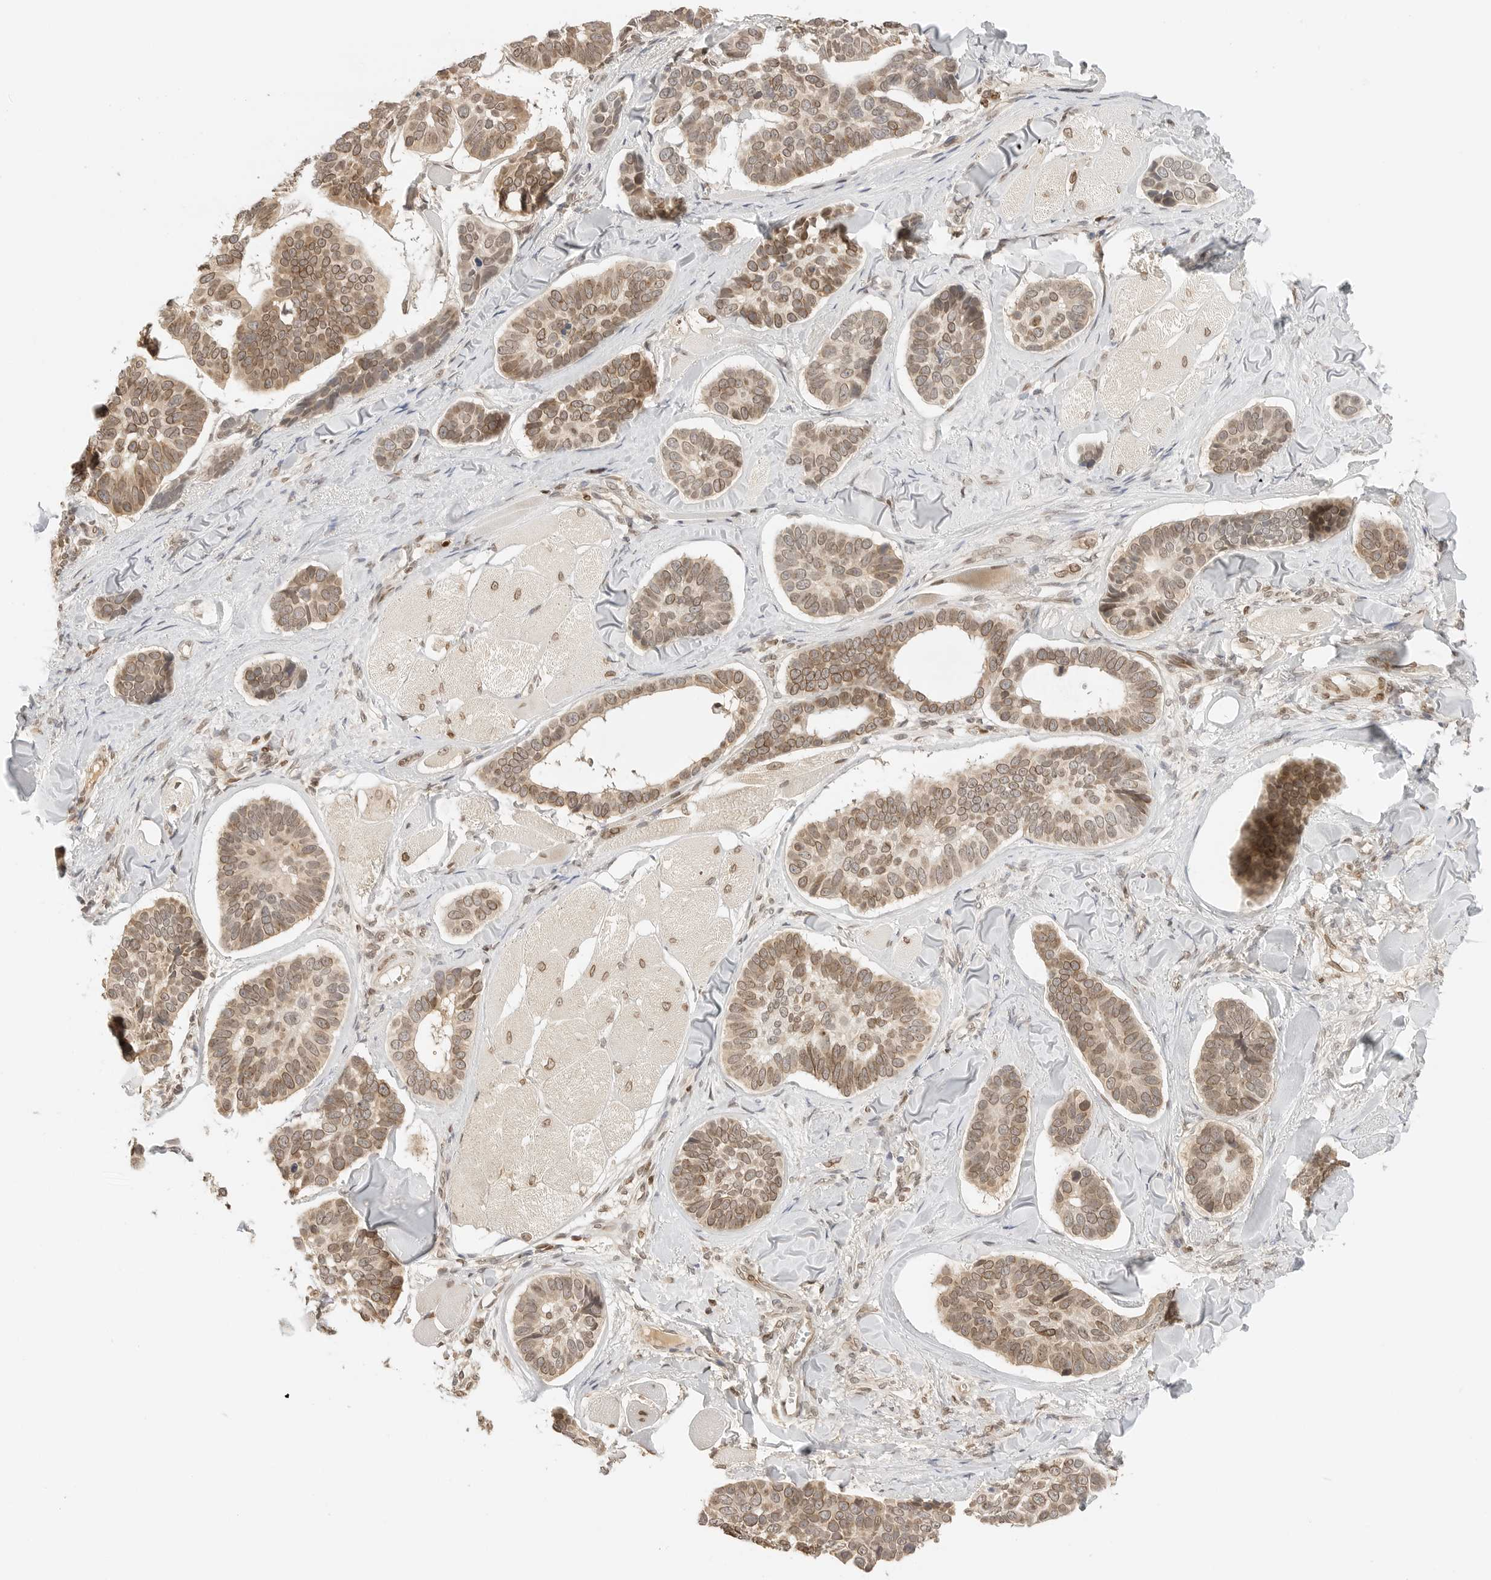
{"staining": {"intensity": "moderate", "quantity": ">75%", "location": "cytoplasmic/membranous,nuclear"}, "tissue": "skin cancer", "cell_type": "Tumor cells", "image_type": "cancer", "snomed": [{"axis": "morphology", "description": "Basal cell carcinoma"}, {"axis": "topography", "description": "Skin"}], "caption": "A brown stain highlights moderate cytoplasmic/membranous and nuclear expression of a protein in human skin cancer tumor cells. The staining was performed using DAB (3,3'-diaminobenzidine) to visualize the protein expression in brown, while the nuclei were stained in blue with hematoxylin (Magnification: 20x).", "gene": "POLH", "patient": {"sex": "male", "age": 62}}